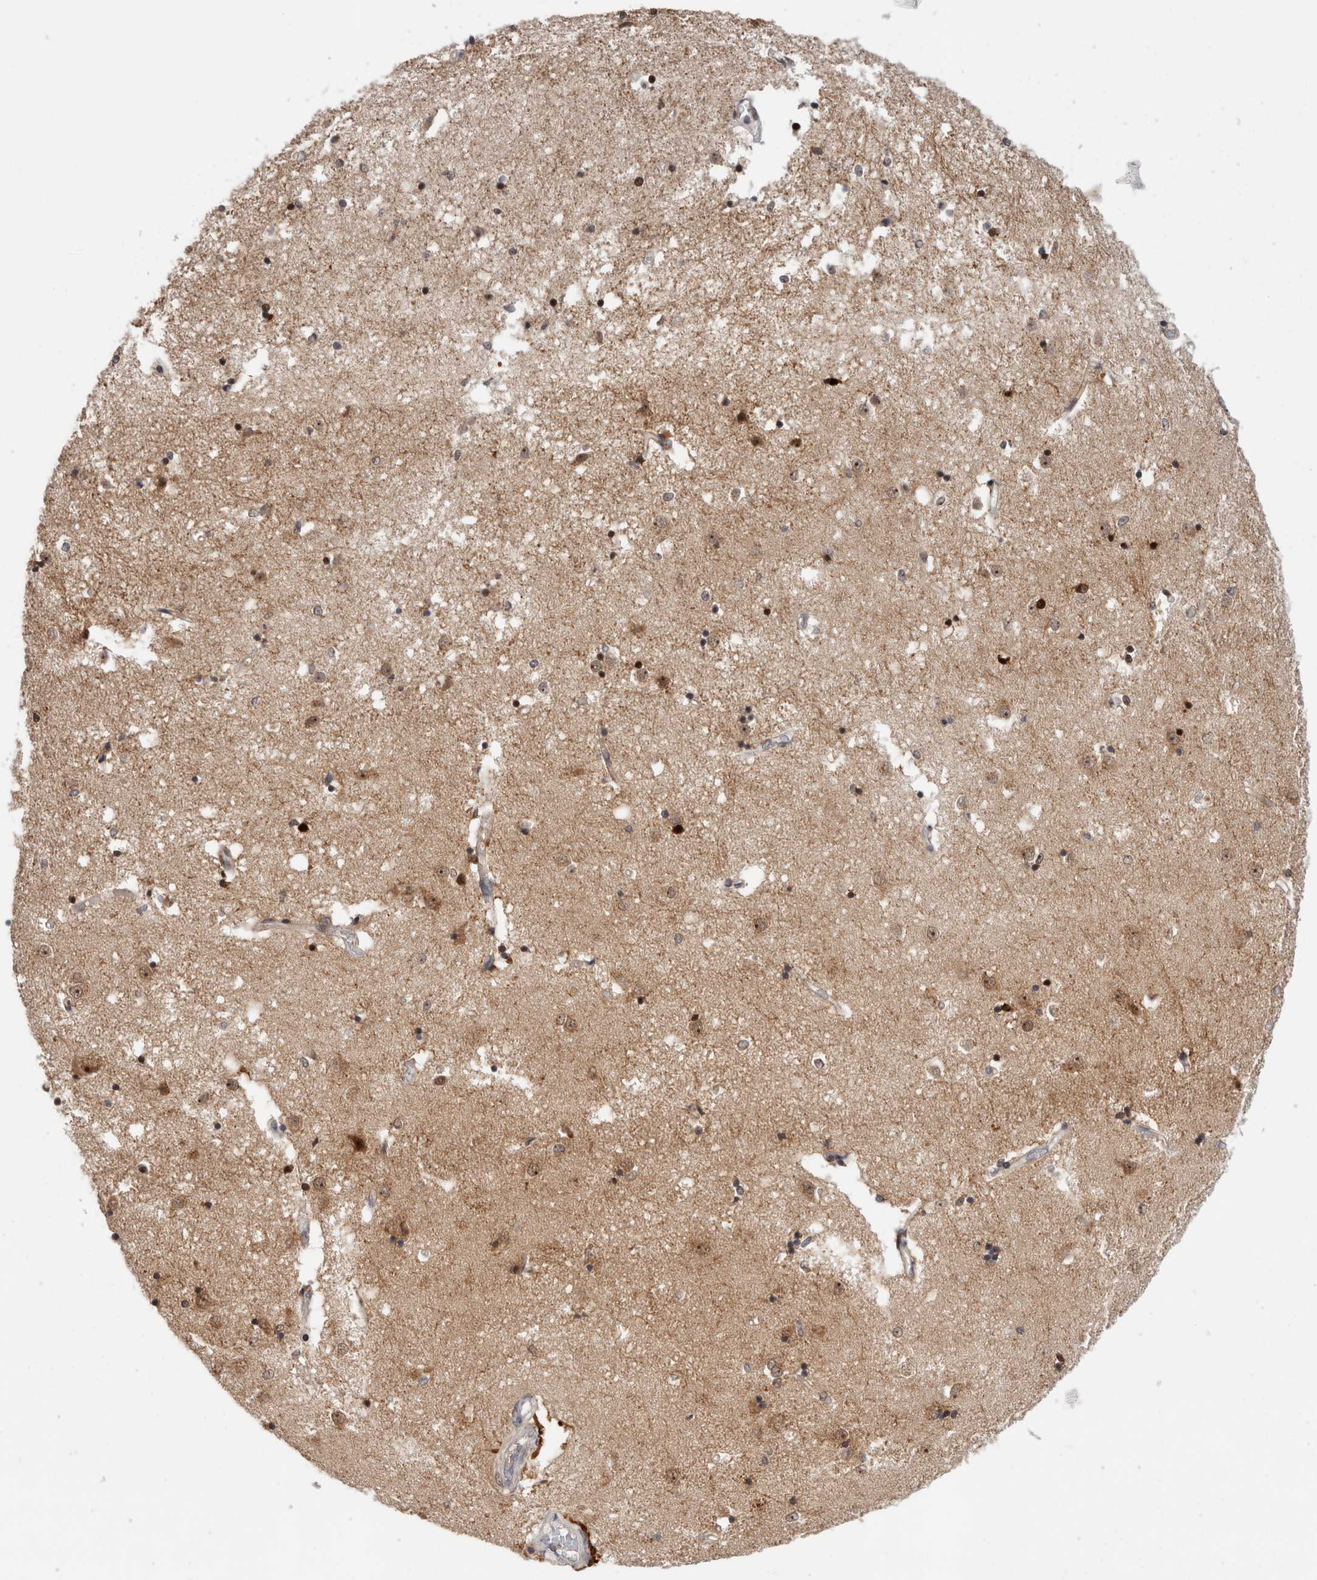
{"staining": {"intensity": "moderate", "quantity": ">75%", "location": "cytoplasmic/membranous,nuclear"}, "tissue": "caudate", "cell_type": "Glial cells", "image_type": "normal", "snomed": [{"axis": "morphology", "description": "Normal tissue, NOS"}, {"axis": "topography", "description": "Lateral ventricle wall"}], "caption": "Protein expression analysis of benign caudate shows moderate cytoplasmic/membranous,nuclear expression in approximately >75% of glial cells.", "gene": "ZNF521", "patient": {"sex": "male", "age": 45}}